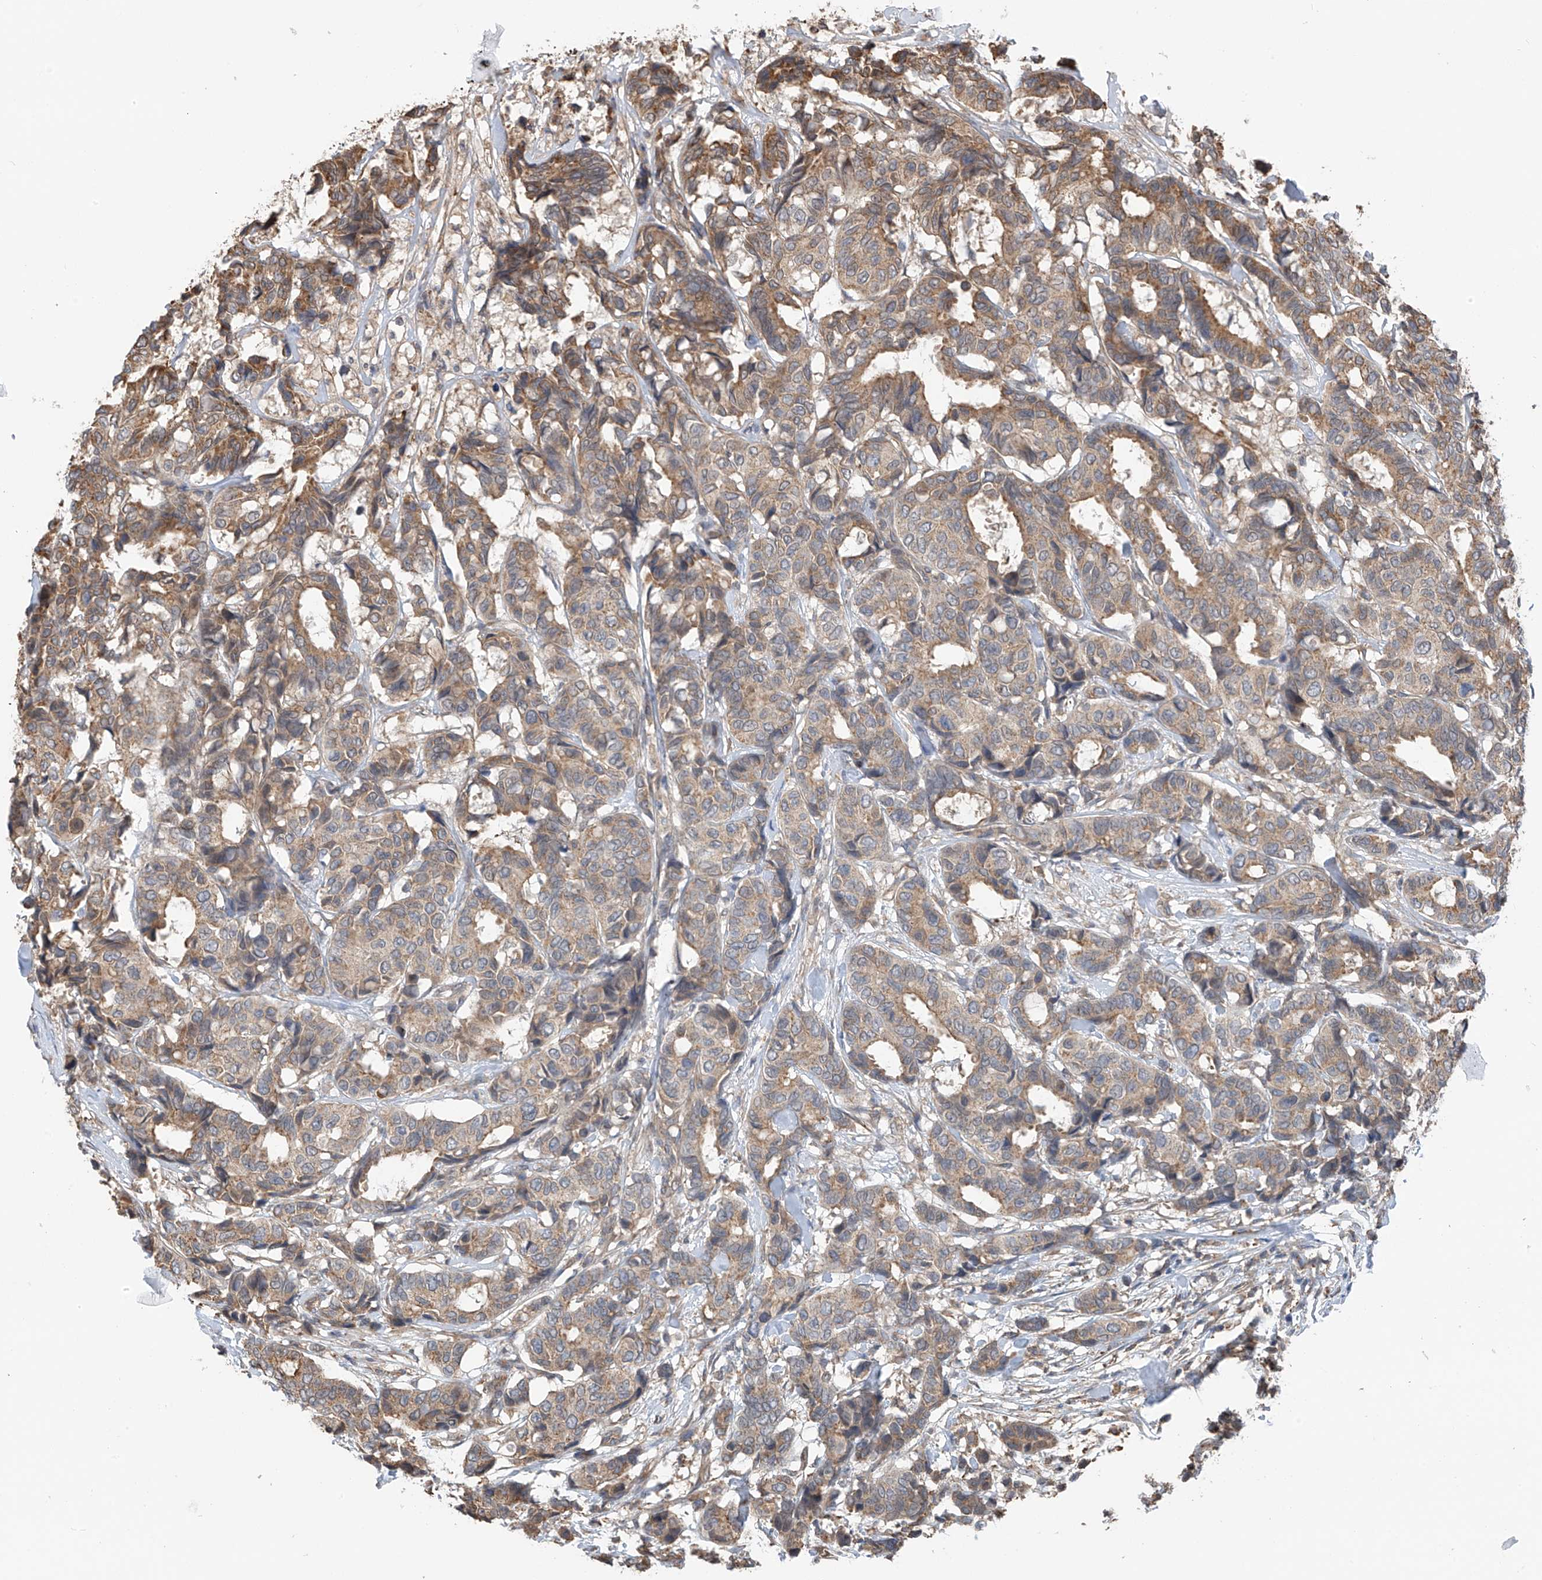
{"staining": {"intensity": "moderate", "quantity": ">75%", "location": "cytoplasmic/membranous"}, "tissue": "breast cancer", "cell_type": "Tumor cells", "image_type": "cancer", "snomed": [{"axis": "morphology", "description": "Duct carcinoma"}, {"axis": "topography", "description": "Breast"}], "caption": "Intraductal carcinoma (breast) tissue reveals moderate cytoplasmic/membranous staining in about >75% of tumor cells", "gene": "ZNF189", "patient": {"sex": "female", "age": 87}}